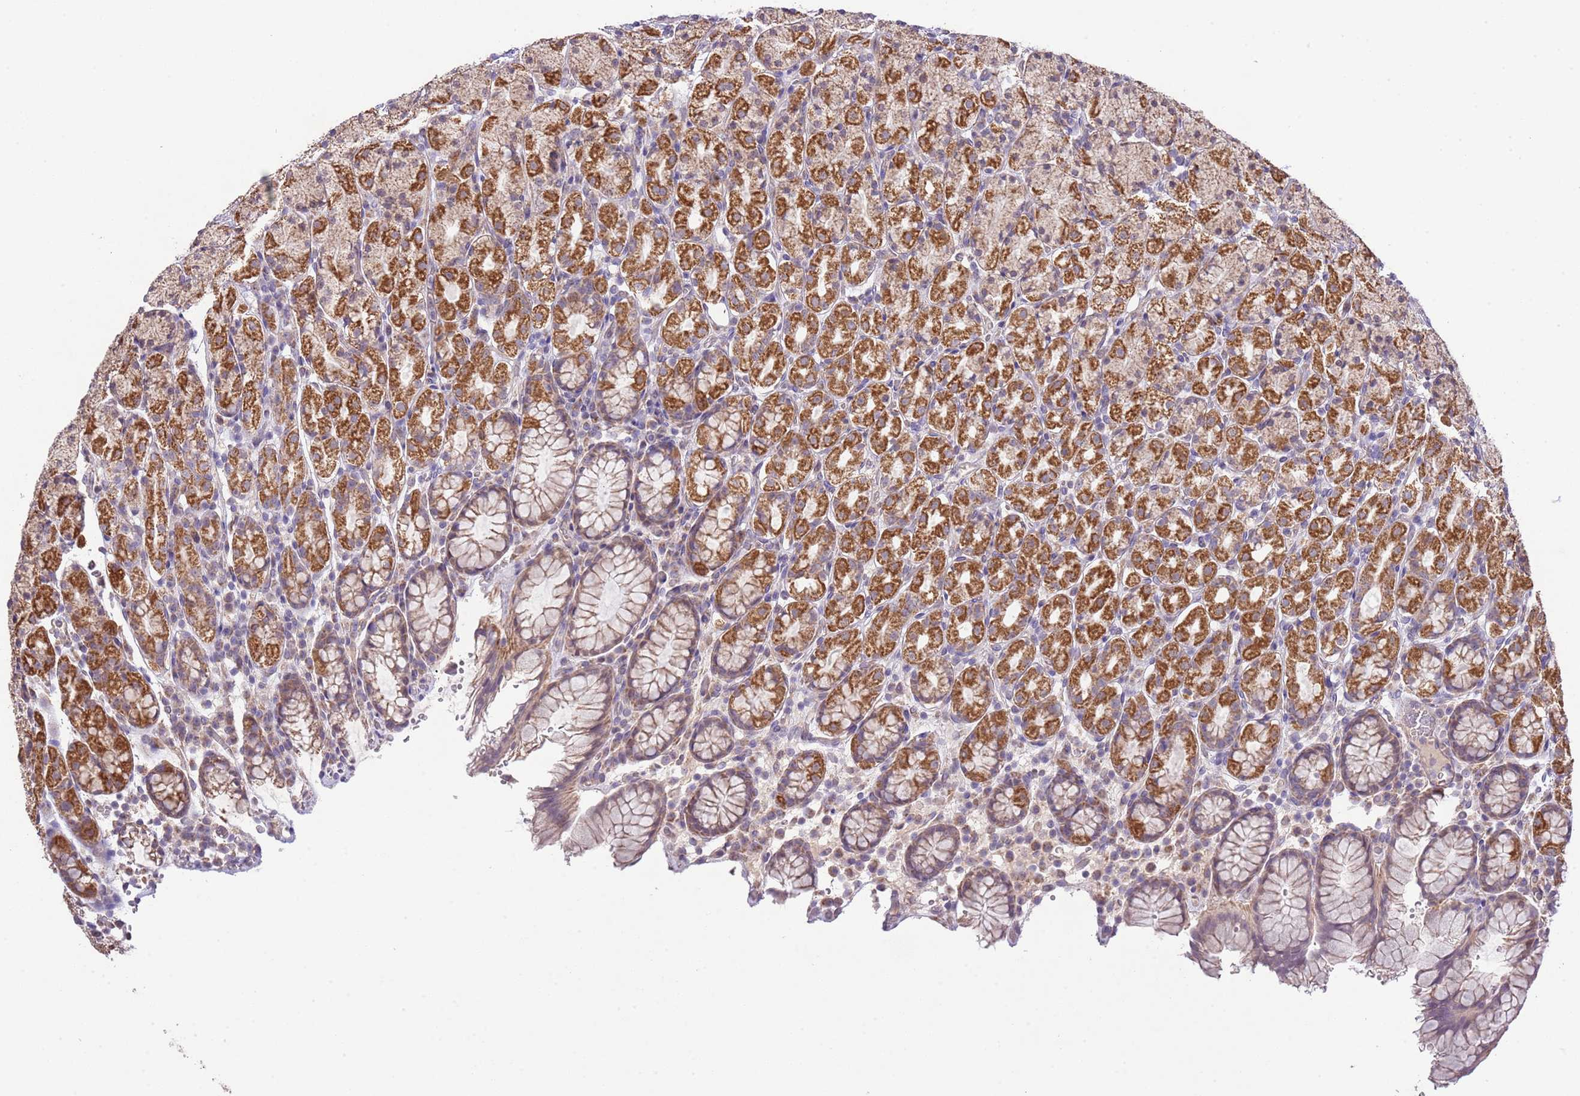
{"staining": {"intensity": "strong", "quantity": ">75%", "location": "cytoplasmic/membranous"}, "tissue": "stomach", "cell_type": "Glandular cells", "image_type": "normal", "snomed": [{"axis": "morphology", "description": "Normal tissue, NOS"}, {"axis": "topography", "description": "Stomach, upper"}, {"axis": "topography", "description": "Stomach"}], "caption": "Stomach stained with DAB immunohistochemistry (IHC) reveals high levels of strong cytoplasmic/membranous positivity in approximately >75% of glandular cells. (DAB IHC with brightfield microscopy, high magnification).", "gene": "IVD", "patient": {"sex": "male", "age": 62}}